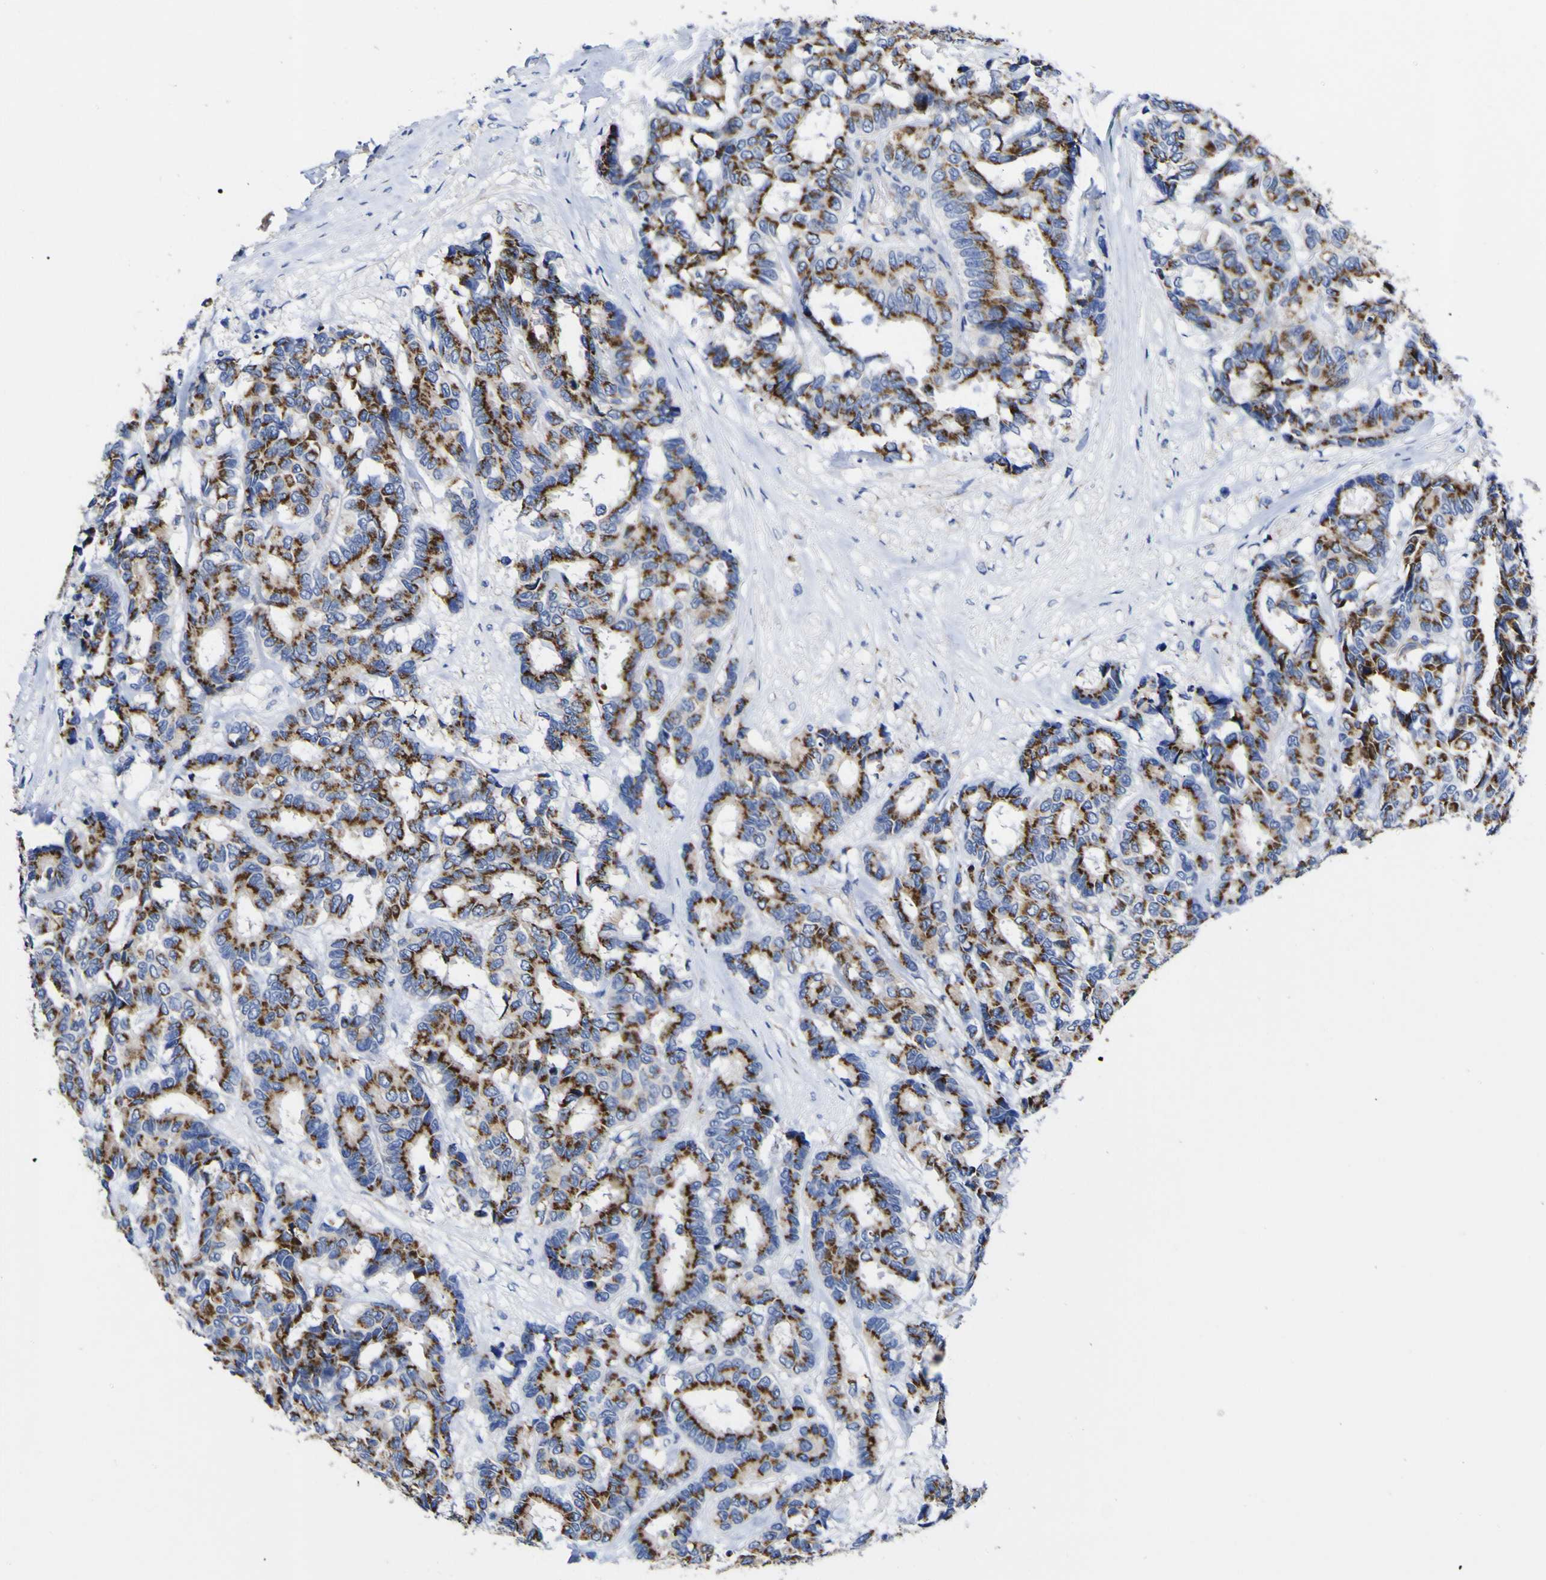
{"staining": {"intensity": "strong", "quantity": ">75%", "location": "cytoplasmic/membranous"}, "tissue": "breast cancer", "cell_type": "Tumor cells", "image_type": "cancer", "snomed": [{"axis": "morphology", "description": "Duct carcinoma"}, {"axis": "topography", "description": "Breast"}], "caption": "High-power microscopy captured an immunohistochemistry (IHC) image of breast invasive ductal carcinoma, revealing strong cytoplasmic/membranous expression in approximately >75% of tumor cells. (Stains: DAB in brown, nuclei in blue, Microscopy: brightfield microscopy at high magnification).", "gene": "GOLM1", "patient": {"sex": "female", "age": 87}}